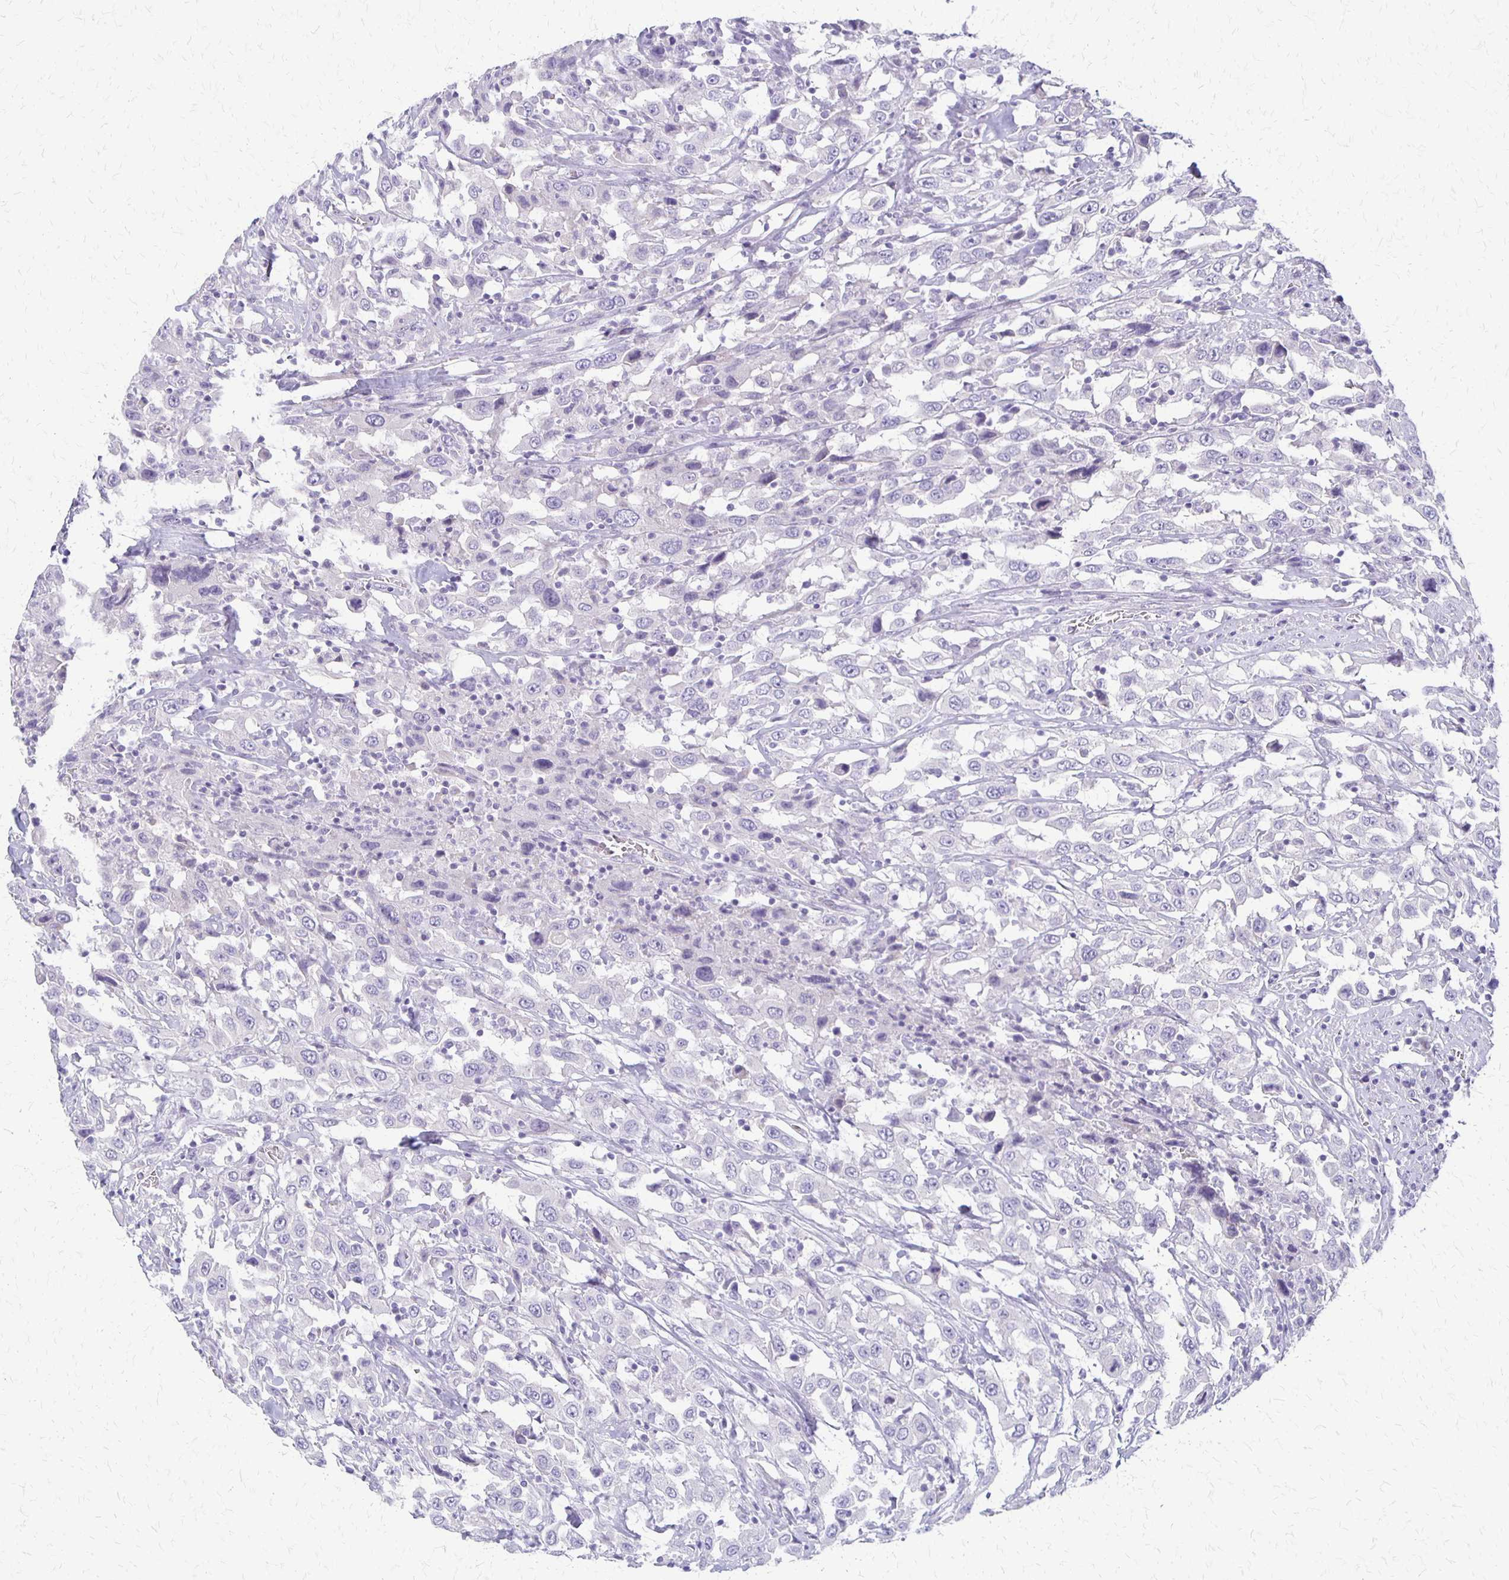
{"staining": {"intensity": "negative", "quantity": "none", "location": "none"}, "tissue": "urothelial cancer", "cell_type": "Tumor cells", "image_type": "cancer", "snomed": [{"axis": "morphology", "description": "Urothelial carcinoma, High grade"}, {"axis": "topography", "description": "Urinary bladder"}], "caption": "Tumor cells show no significant positivity in urothelial cancer.", "gene": "RHOC", "patient": {"sex": "male", "age": 61}}